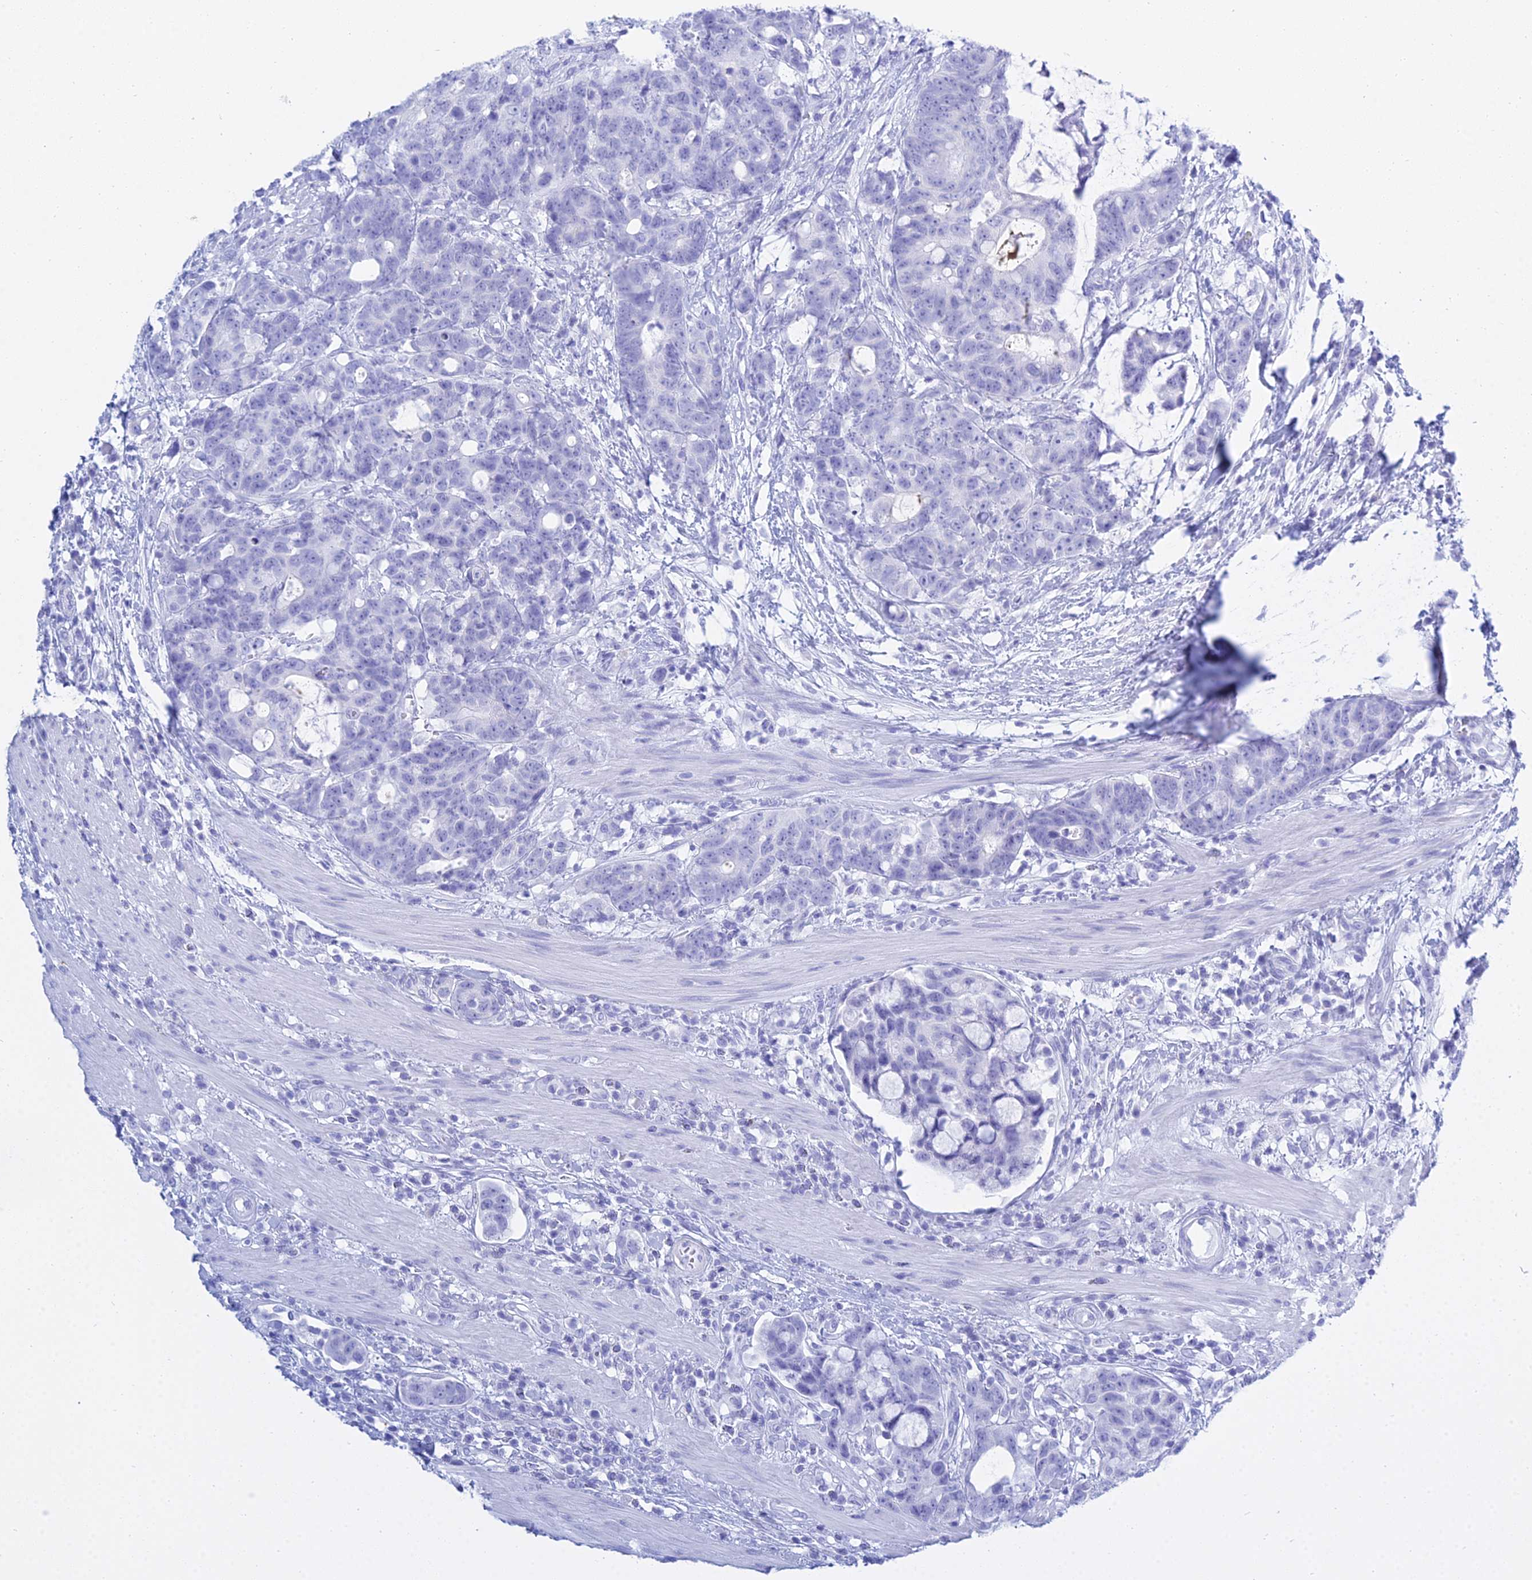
{"staining": {"intensity": "negative", "quantity": "none", "location": "none"}, "tissue": "colorectal cancer", "cell_type": "Tumor cells", "image_type": "cancer", "snomed": [{"axis": "morphology", "description": "Adenocarcinoma, NOS"}, {"axis": "topography", "description": "Colon"}], "caption": "This photomicrograph is of colorectal cancer stained with immunohistochemistry (IHC) to label a protein in brown with the nuclei are counter-stained blue. There is no staining in tumor cells.", "gene": "PATE4", "patient": {"sex": "female", "age": 82}}